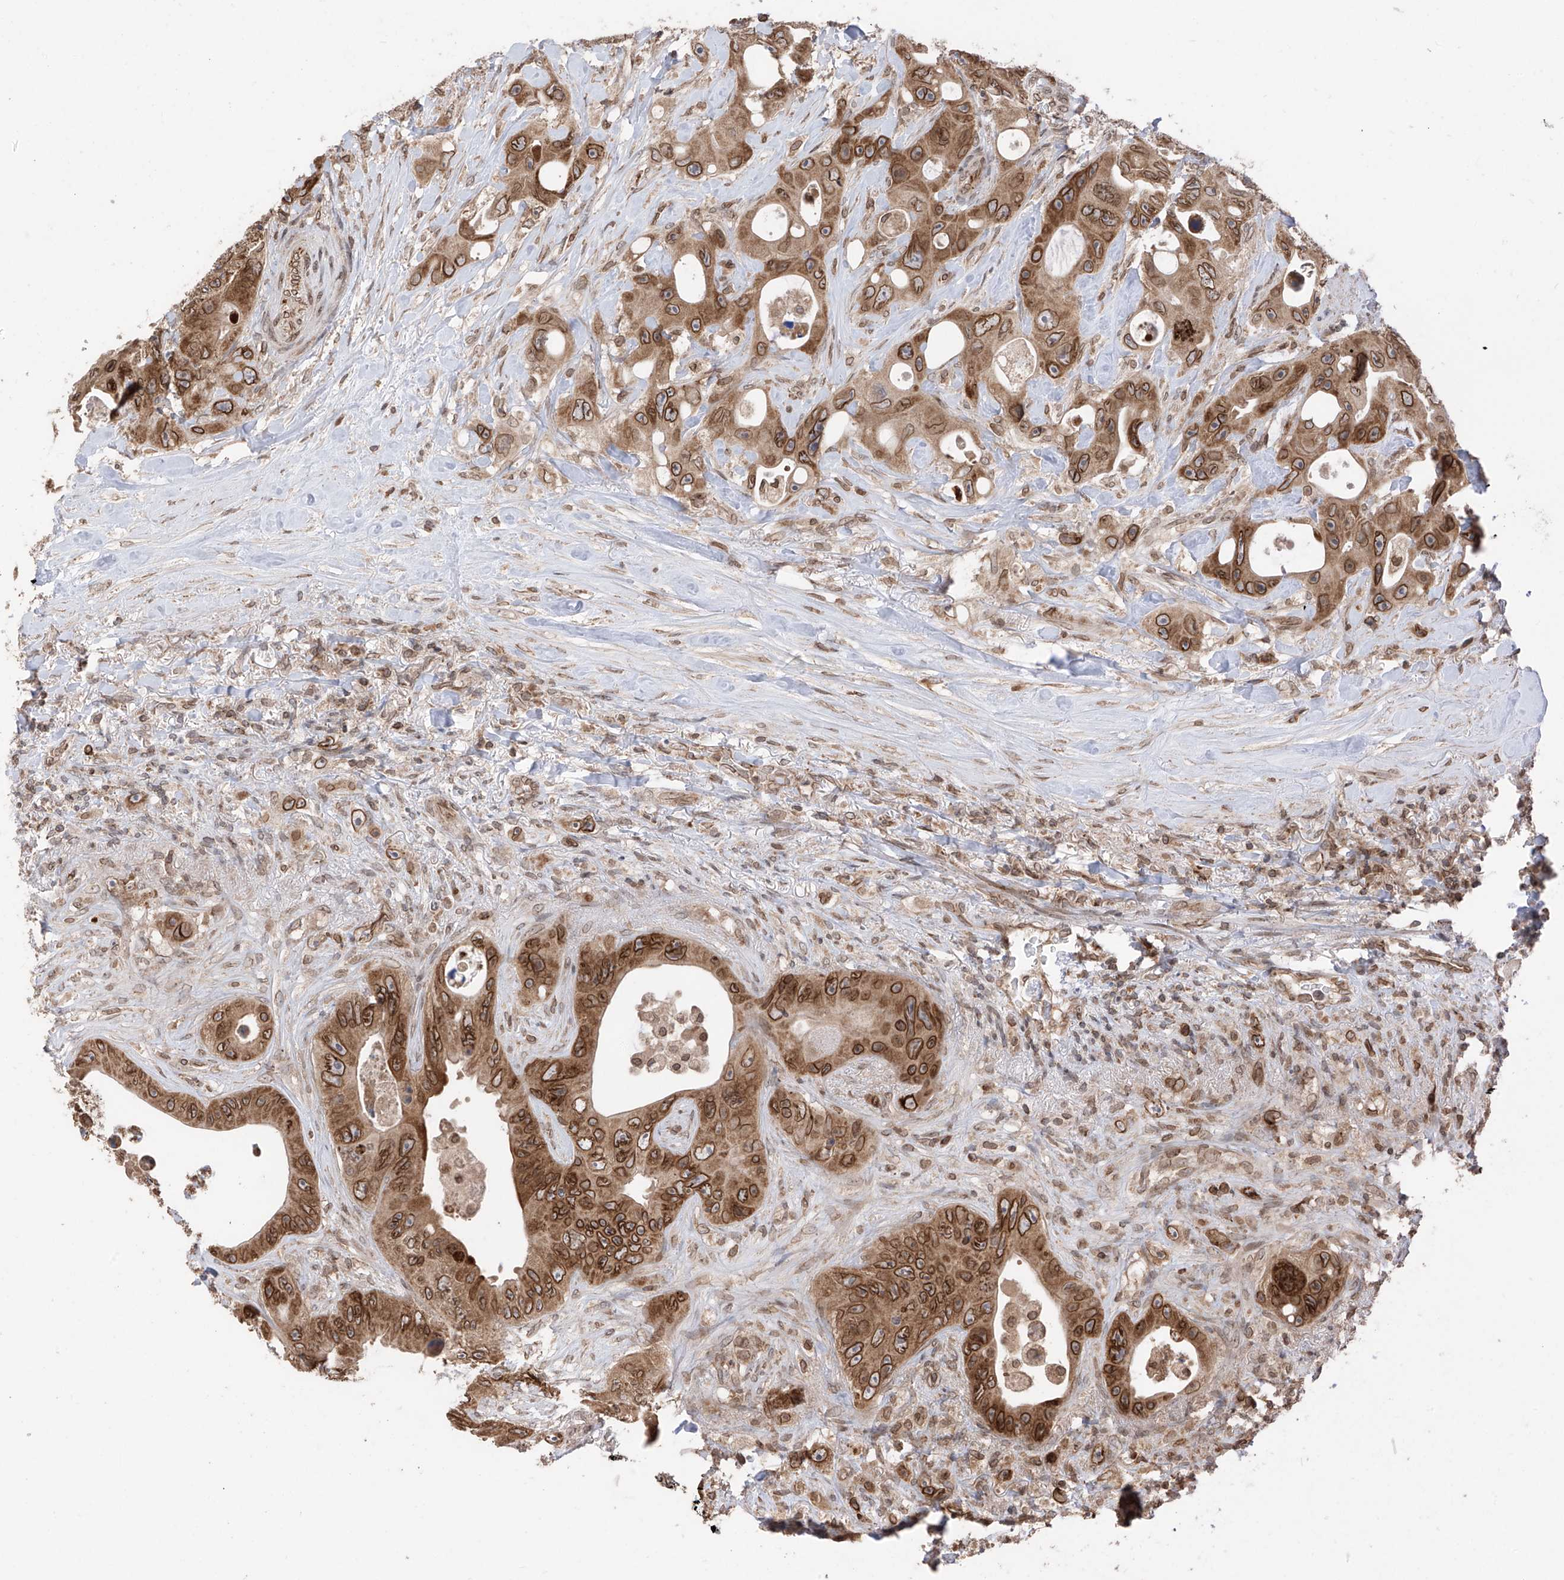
{"staining": {"intensity": "moderate", "quantity": ">75%", "location": "cytoplasmic/membranous,nuclear"}, "tissue": "colorectal cancer", "cell_type": "Tumor cells", "image_type": "cancer", "snomed": [{"axis": "morphology", "description": "Adenocarcinoma, NOS"}, {"axis": "topography", "description": "Colon"}], "caption": "Immunohistochemistry (IHC) of human colorectal cancer displays medium levels of moderate cytoplasmic/membranous and nuclear positivity in about >75% of tumor cells.", "gene": "AHCTF1", "patient": {"sex": "female", "age": 46}}